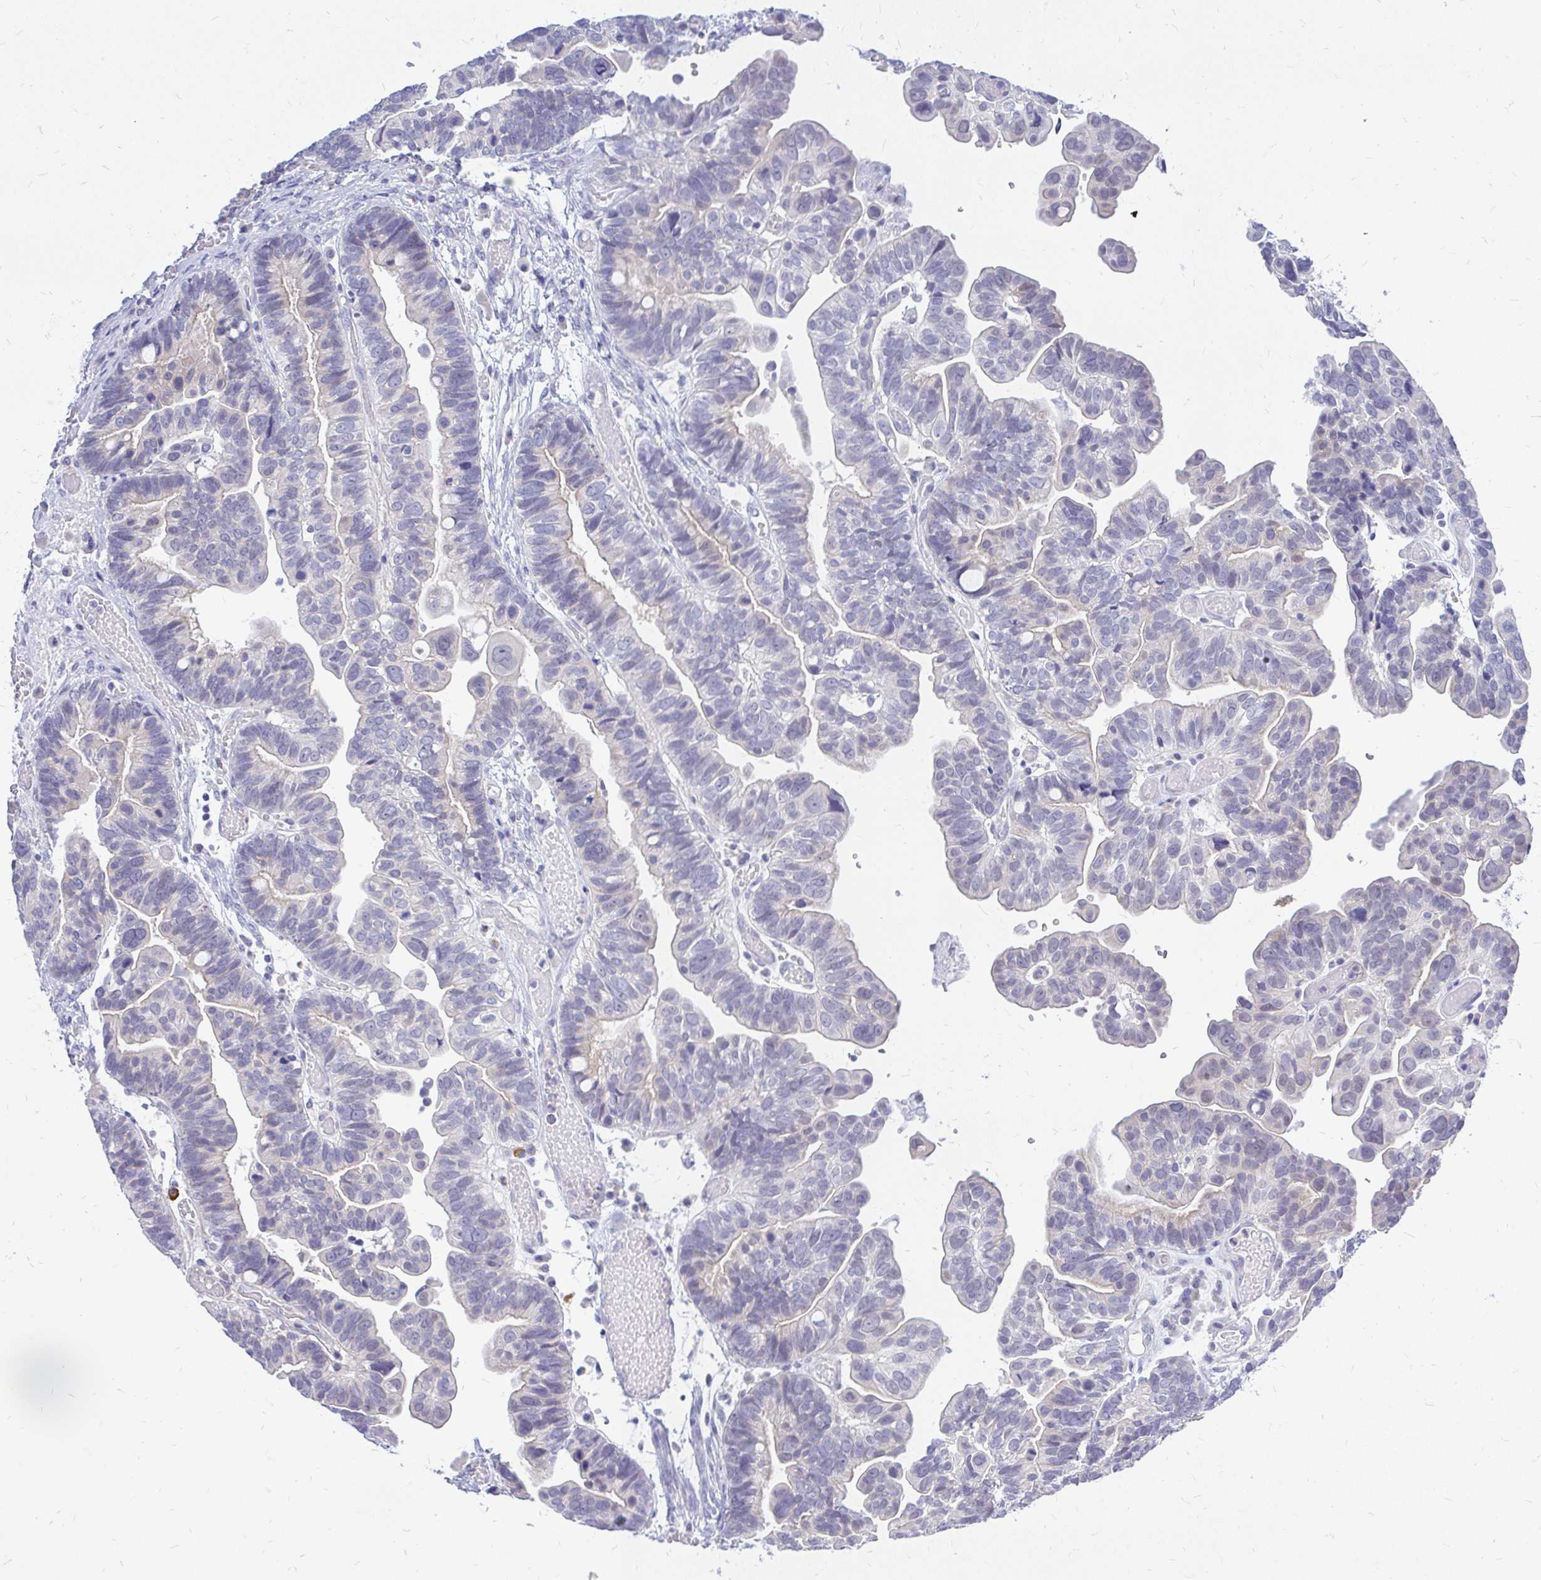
{"staining": {"intensity": "negative", "quantity": "none", "location": "none"}, "tissue": "ovarian cancer", "cell_type": "Tumor cells", "image_type": "cancer", "snomed": [{"axis": "morphology", "description": "Cystadenocarcinoma, serous, NOS"}, {"axis": "topography", "description": "Ovary"}], "caption": "Human ovarian serous cystadenocarcinoma stained for a protein using immunohistochemistry (IHC) exhibits no expression in tumor cells.", "gene": "MAP1LC3A", "patient": {"sex": "female", "age": 56}}